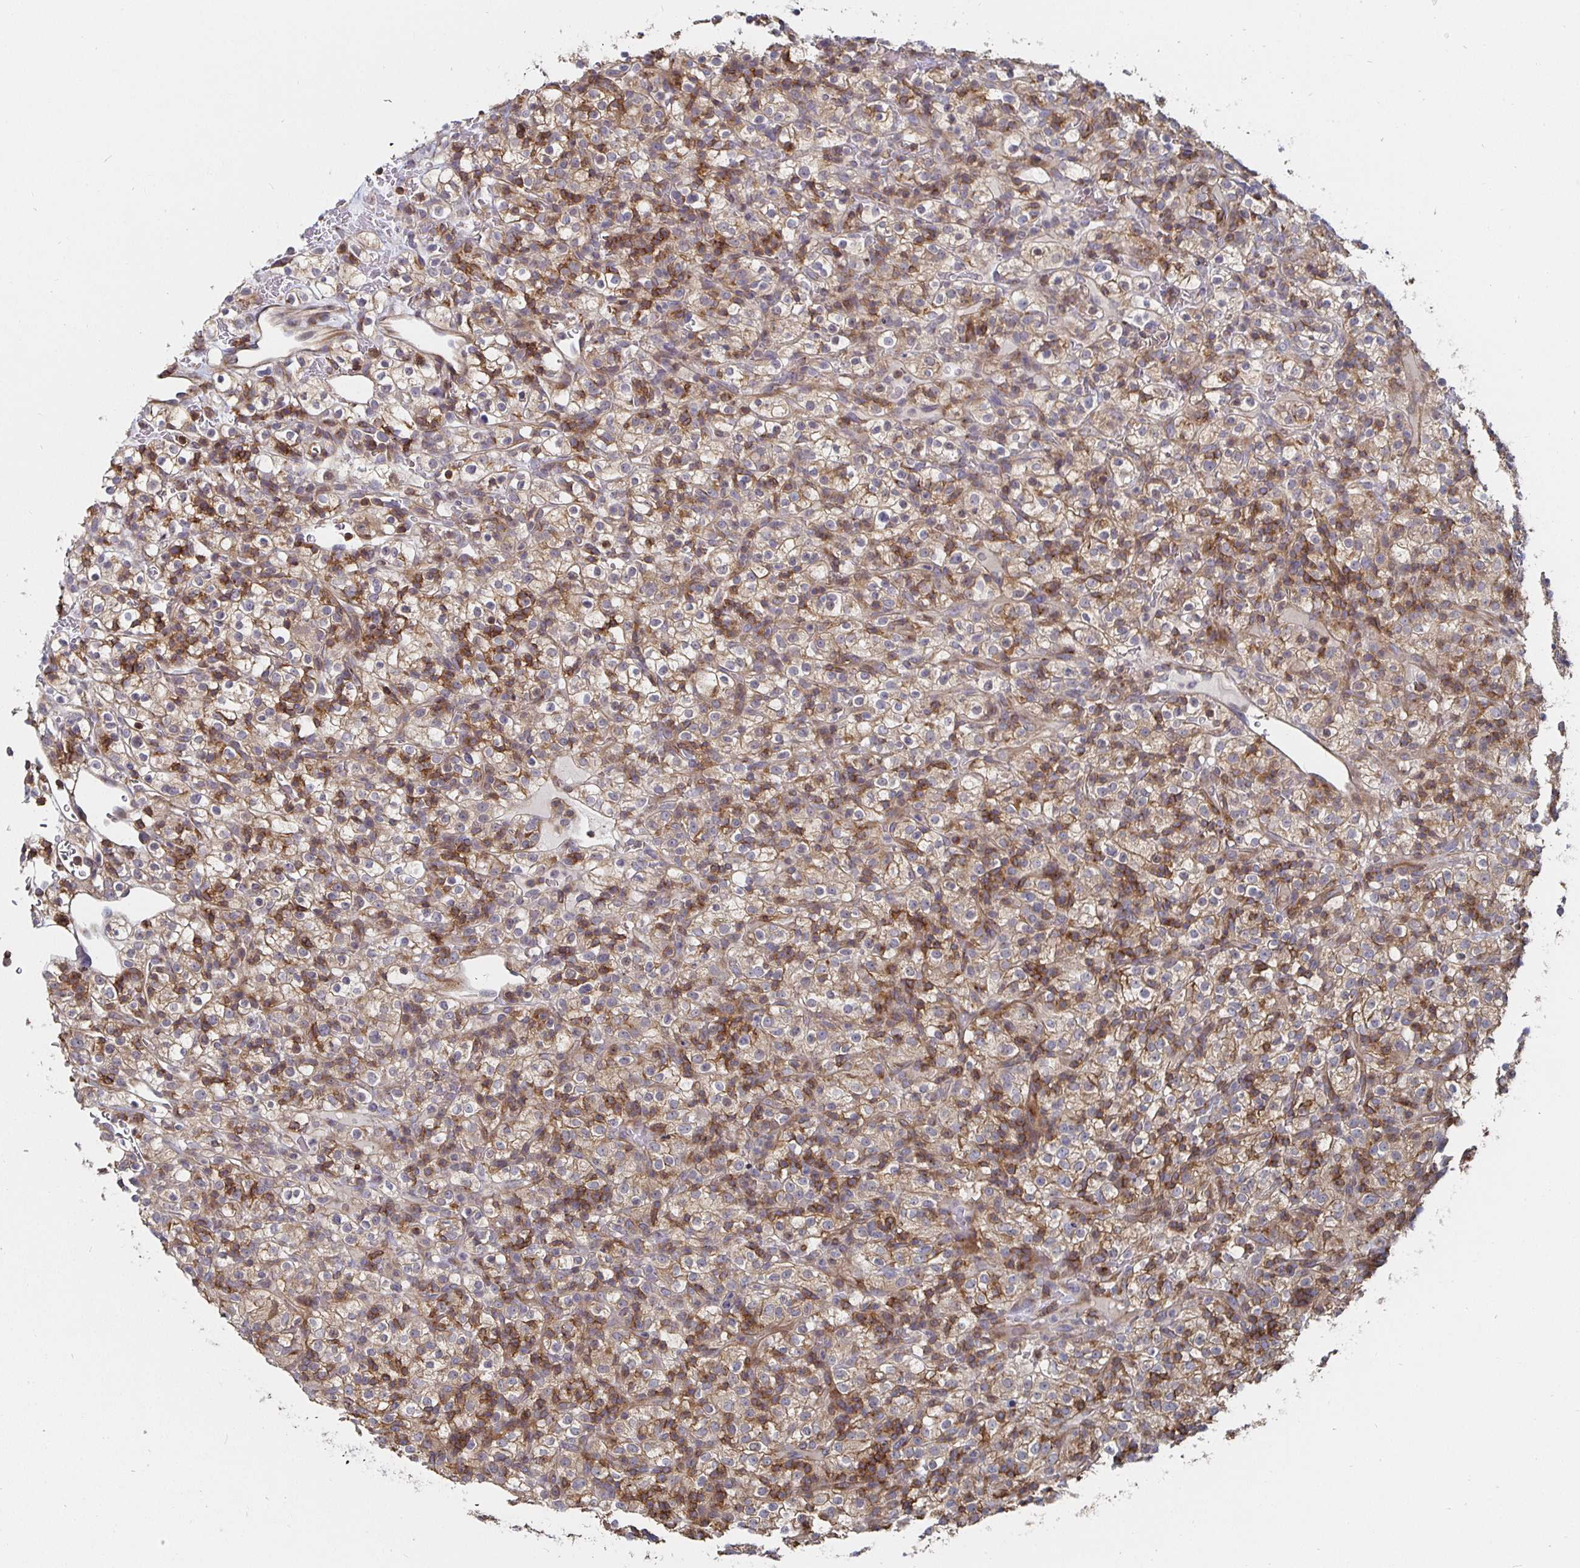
{"staining": {"intensity": "moderate", "quantity": "25%-75%", "location": "cytoplasmic/membranous"}, "tissue": "renal cancer", "cell_type": "Tumor cells", "image_type": "cancer", "snomed": [{"axis": "morphology", "description": "Normal tissue, NOS"}, {"axis": "morphology", "description": "Adenocarcinoma, NOS"}, {"axis": "topography", "description": "Kidney"}], "caption": "There is medium levels of moderate cytoplasmic/membranous positivity in tumor cells of renal cancer, as demonstrated by immunohistochemical staining (brown color).", "gene": "GJA4", "patient": {"sex": "female", "age": 72}}